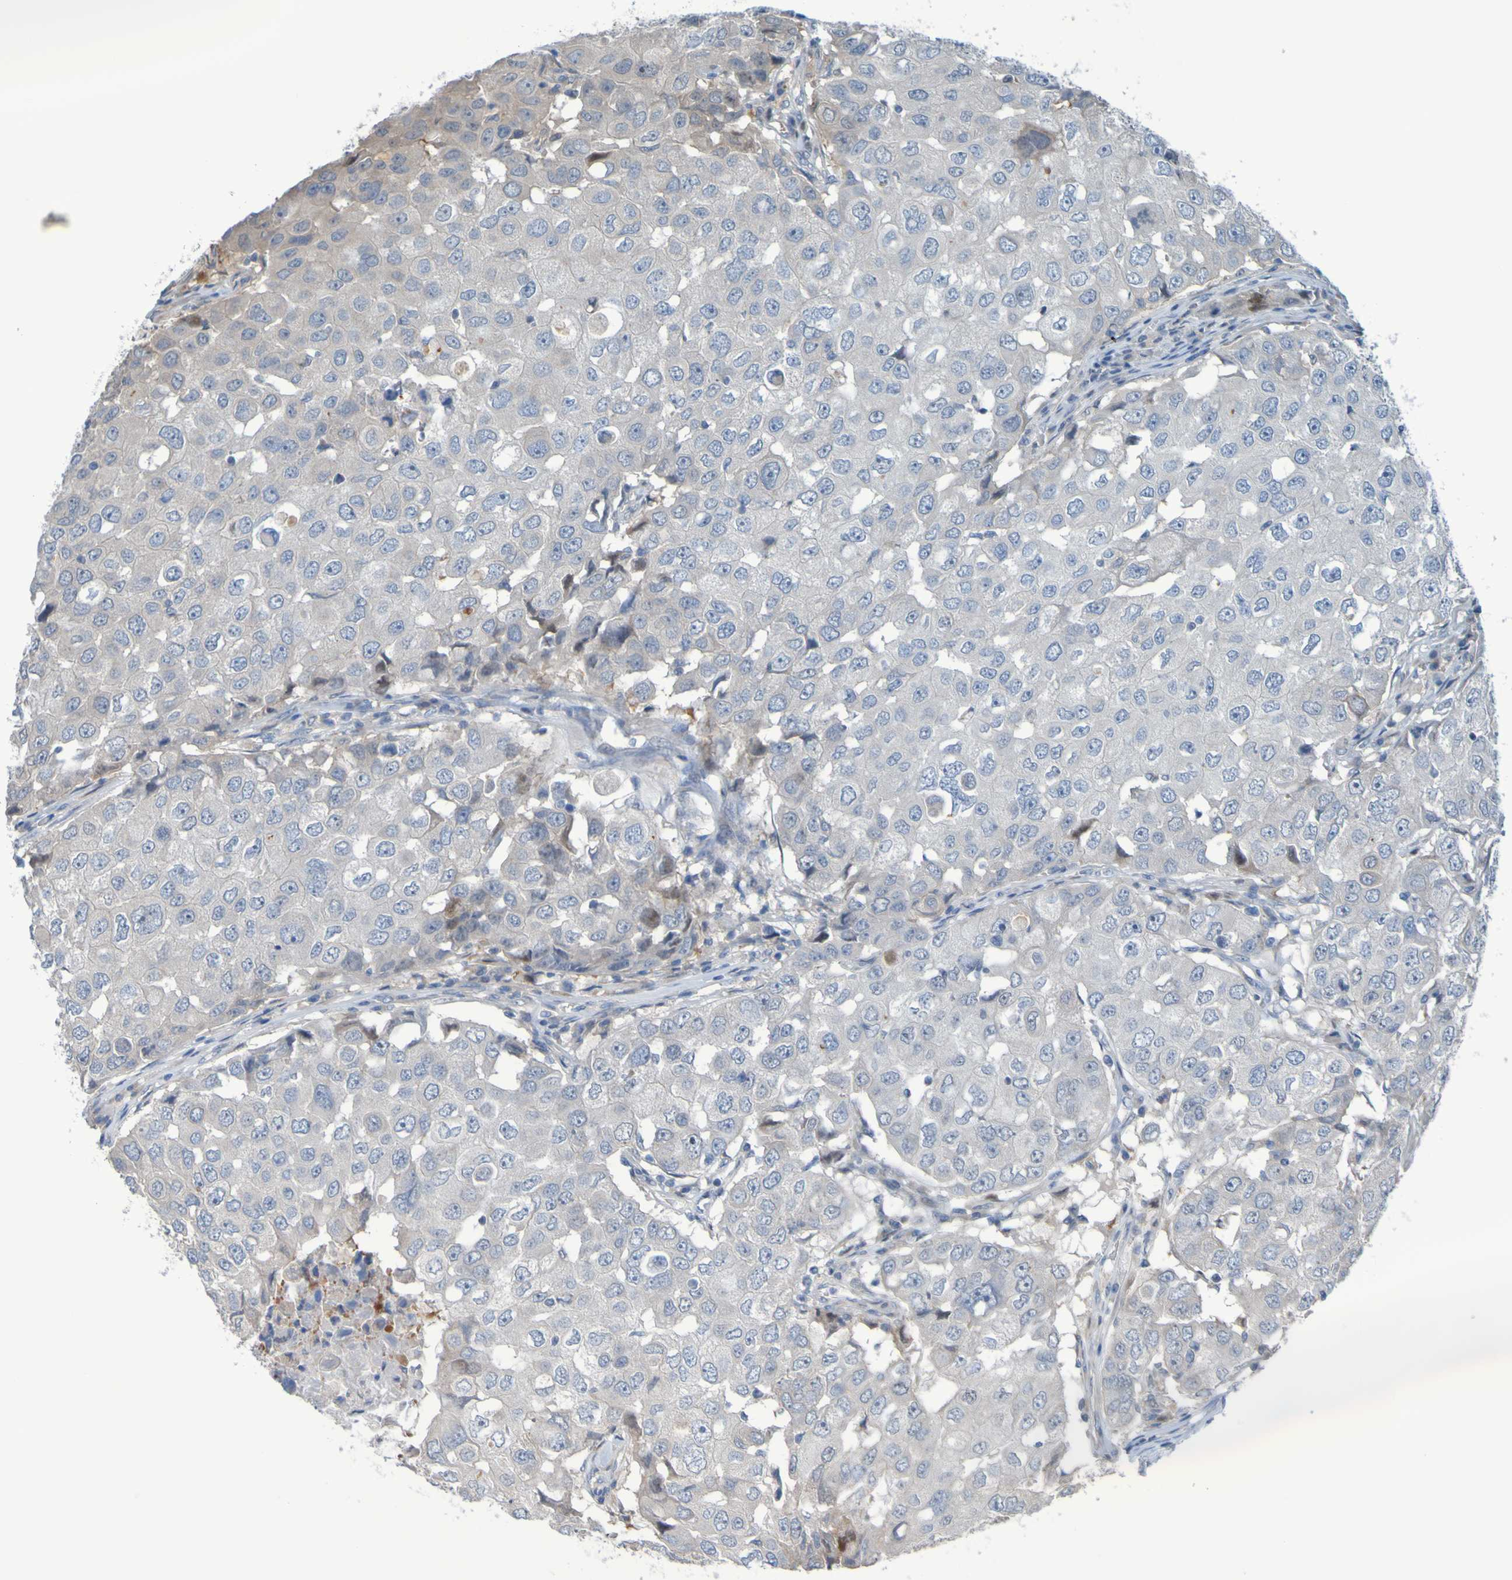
{"staining": {"intensity": "weak", "quantity": "<25%", "location": "cytoplasmic/membranous"}, "tissue": "breast cancer", "cell_type": "Tumor cells", "image_type": "cancer", "snomed": [{"axis": "morphology", "description": "Duct carcinoma"}, {"axis": "topography", "description": "Breast"}], "caption": "Immunohistochemistry micrograph of breast cancer stained for a protein (brown), which demonstrates no expression in tumor cells.", "gene": "NPRL3", "patient": {"sex": "female", "age": 27}}